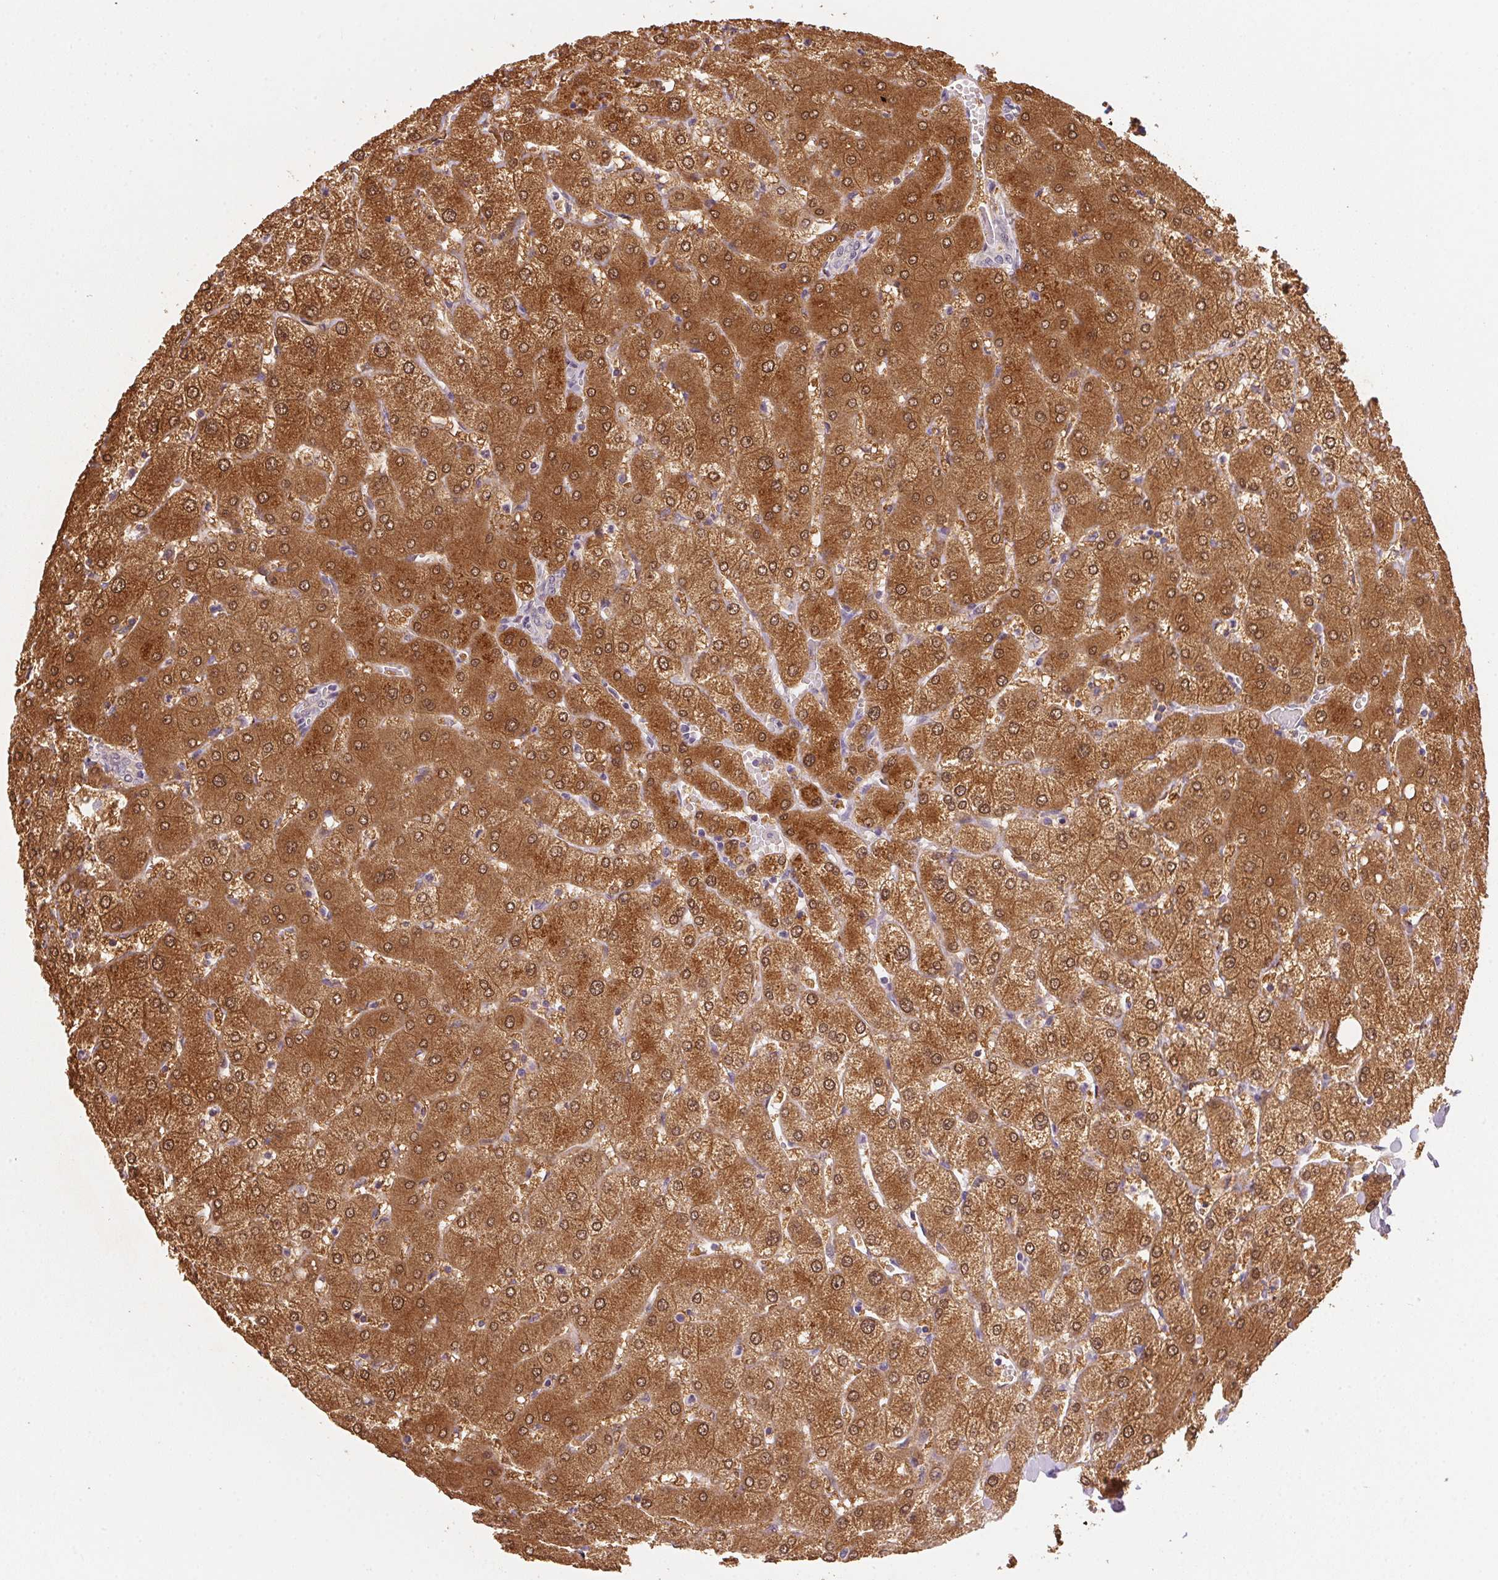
{"staining": {"intensity": "negative", "quantity": "none", "location": "none"}, "tissue": "liver", "cell_type": "Cholangiocytes", "image_type": "normal", "snomed": [{"axis": "morphology", "description": "Normal tissue, NOS"}, {"axis": "topography", "description": "Liver"}], "caption": "This is an immunohistochemistry image of unremarkable human liver. There is no staining in cholangiocytes.", "gene": "ALDH8A1", "patient": {"sex": "female", "age": 54}}